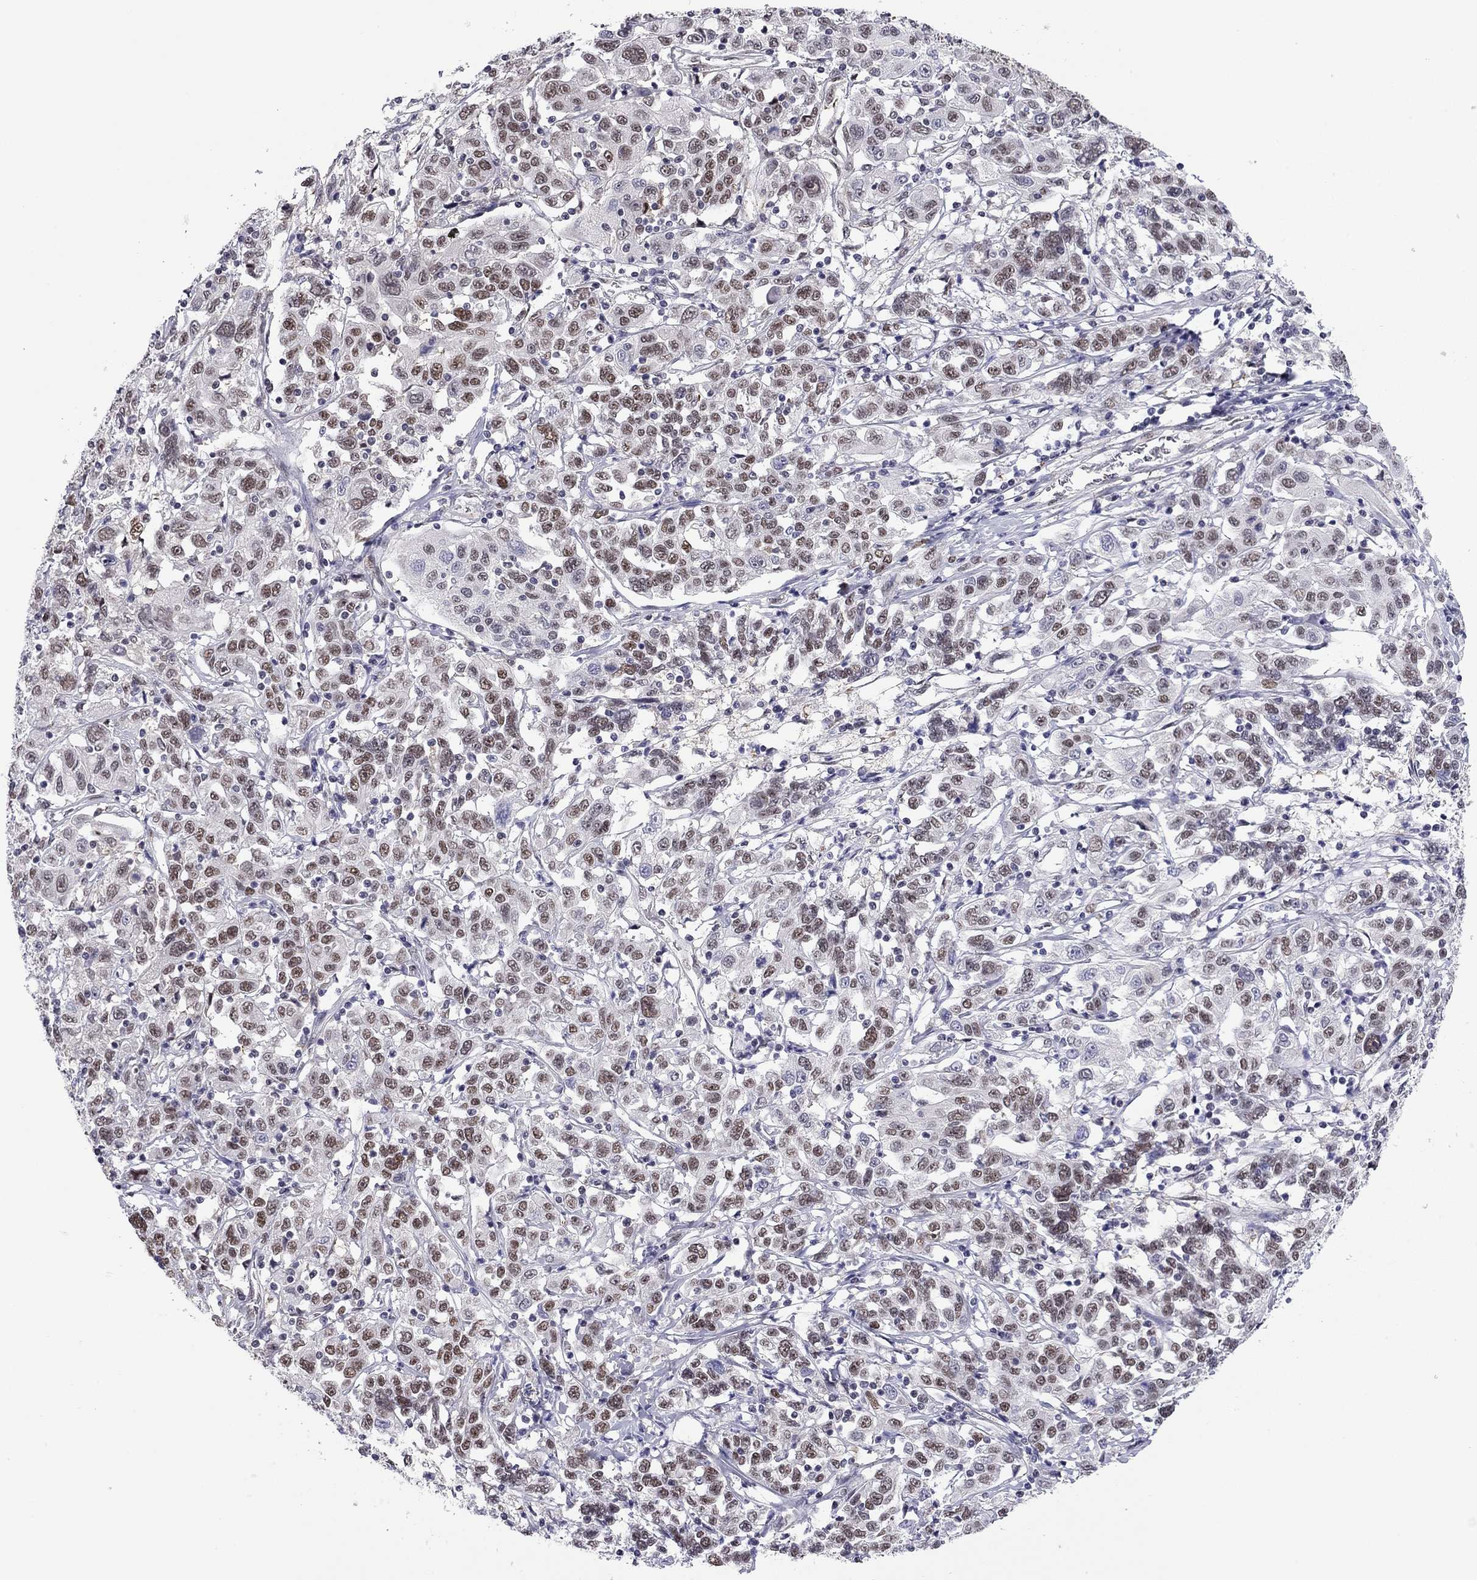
{"staining": {"intensity": "strong", "quantity": ">75%", "location": "nuclear"}, "tissue": "liver cancer", "cell_type": "Tumor cells", "image_type": "cancer", "snomed": [{"axis": "morphology", "description": "Adenocarcinoma, NOS"}, {"axis": "morphology", "description": "Cholangiocarcinoma"}, {"axis": "topography", "description": "Liver"}], "caption": "Approximately >75% of tumor cells in adenocarcinoma (liver) show strong nuclear protein positivity as visualized by brown immunohistochemical staining.", "gene": "DOT1L", "patient": {"sex": "male", "age": 64}}